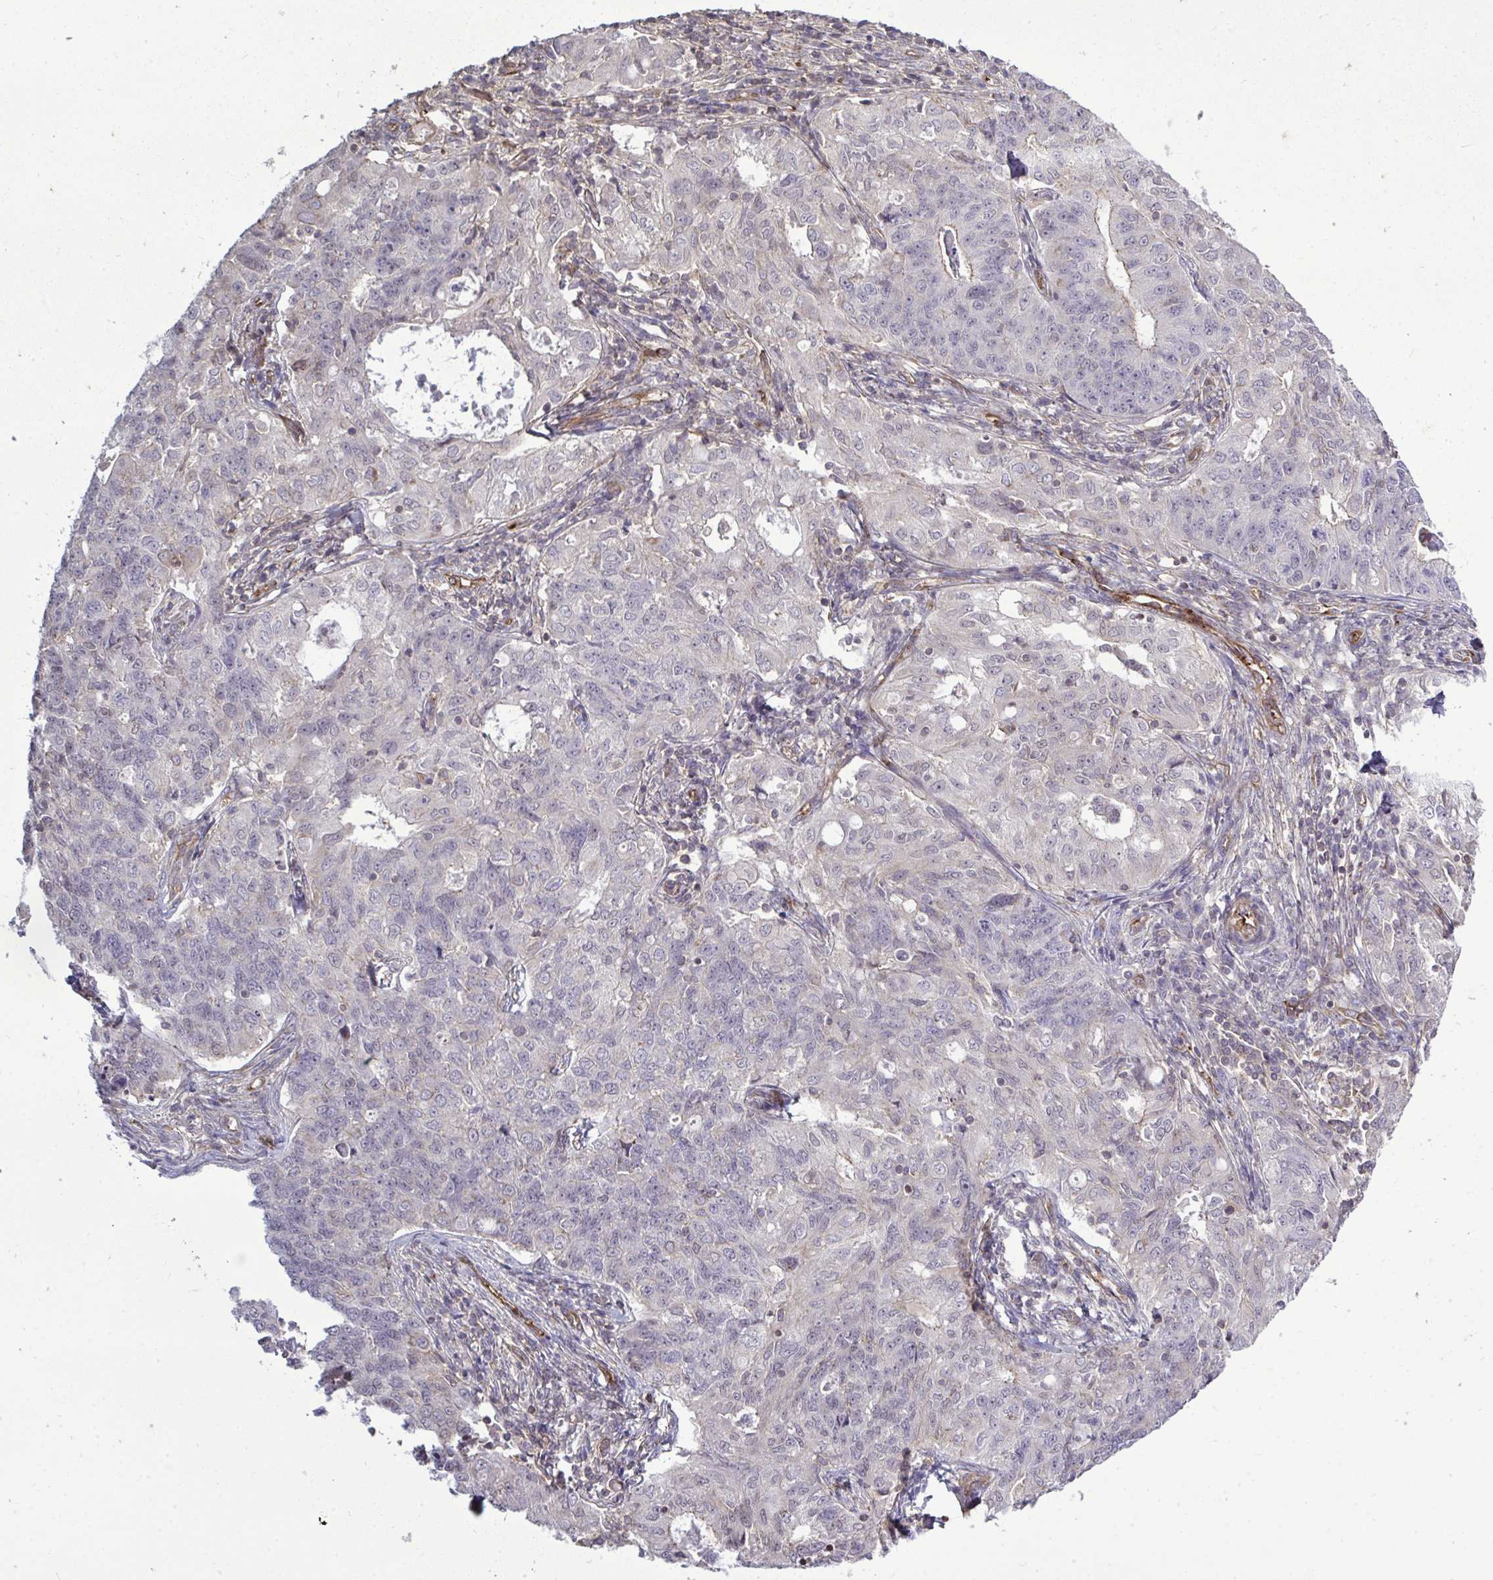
{"staining": {"intensity": "negative", "quantity": "none", "location": "none"}, "tissue": "endometrial cancer", "cell_type": "Tumor cells", "image_type": "cancer", "snomed": [{"axis": "morphology", "description": "Adenocarcinoma, NOS"}, {"axis": "topography", "description": "Endometrium"}], "caption": "Tumor cells show no significant expression in endometrial cancer (adenocarcinoma).", "gene": "FUT10", "patient": {"sex": "female", "age": 43}}